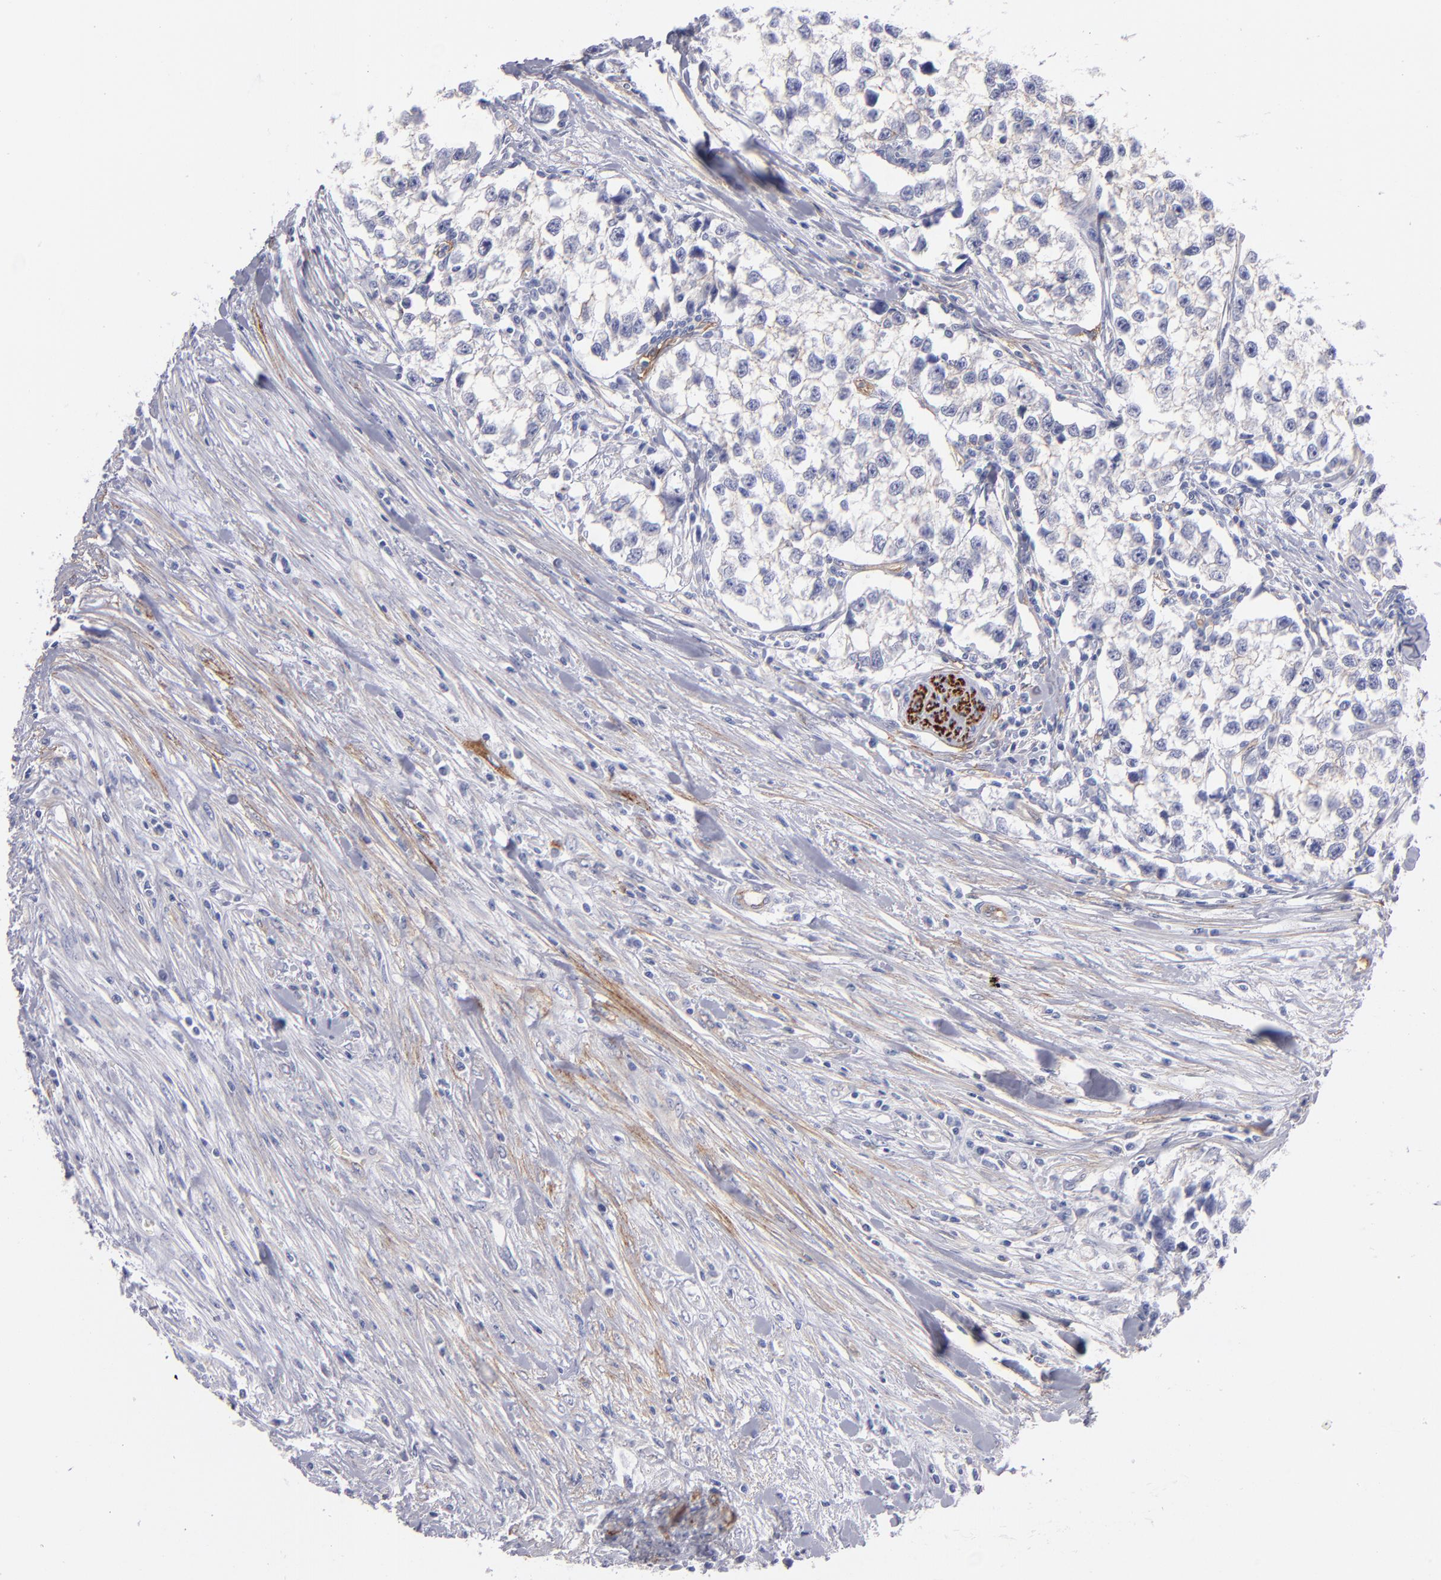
{"staining": {"intensity": "negative", "quantity": "none", "location": "none"}, "tissue": "testis cancer", "cell_type": "Tumor cells", "image_type": "cancer", "snomed": [{"axis": "morphology", "description": "Seminoma, NOS"}, {"axis": "morphology", "description": "Carcinoma, Embryonal, NOS"}, {"axis": "topography", "description": "Testis"}], "caption": "Protein analysis of testis seminoma displays no significant staining in tumor cells. (Brightfield microscopy of DAB (3,3'-diaminobenzidine) immunohistochemistry at high magnification).", "gene": "AHNAK2", "patient": {"sex": "male", "age": 30}}